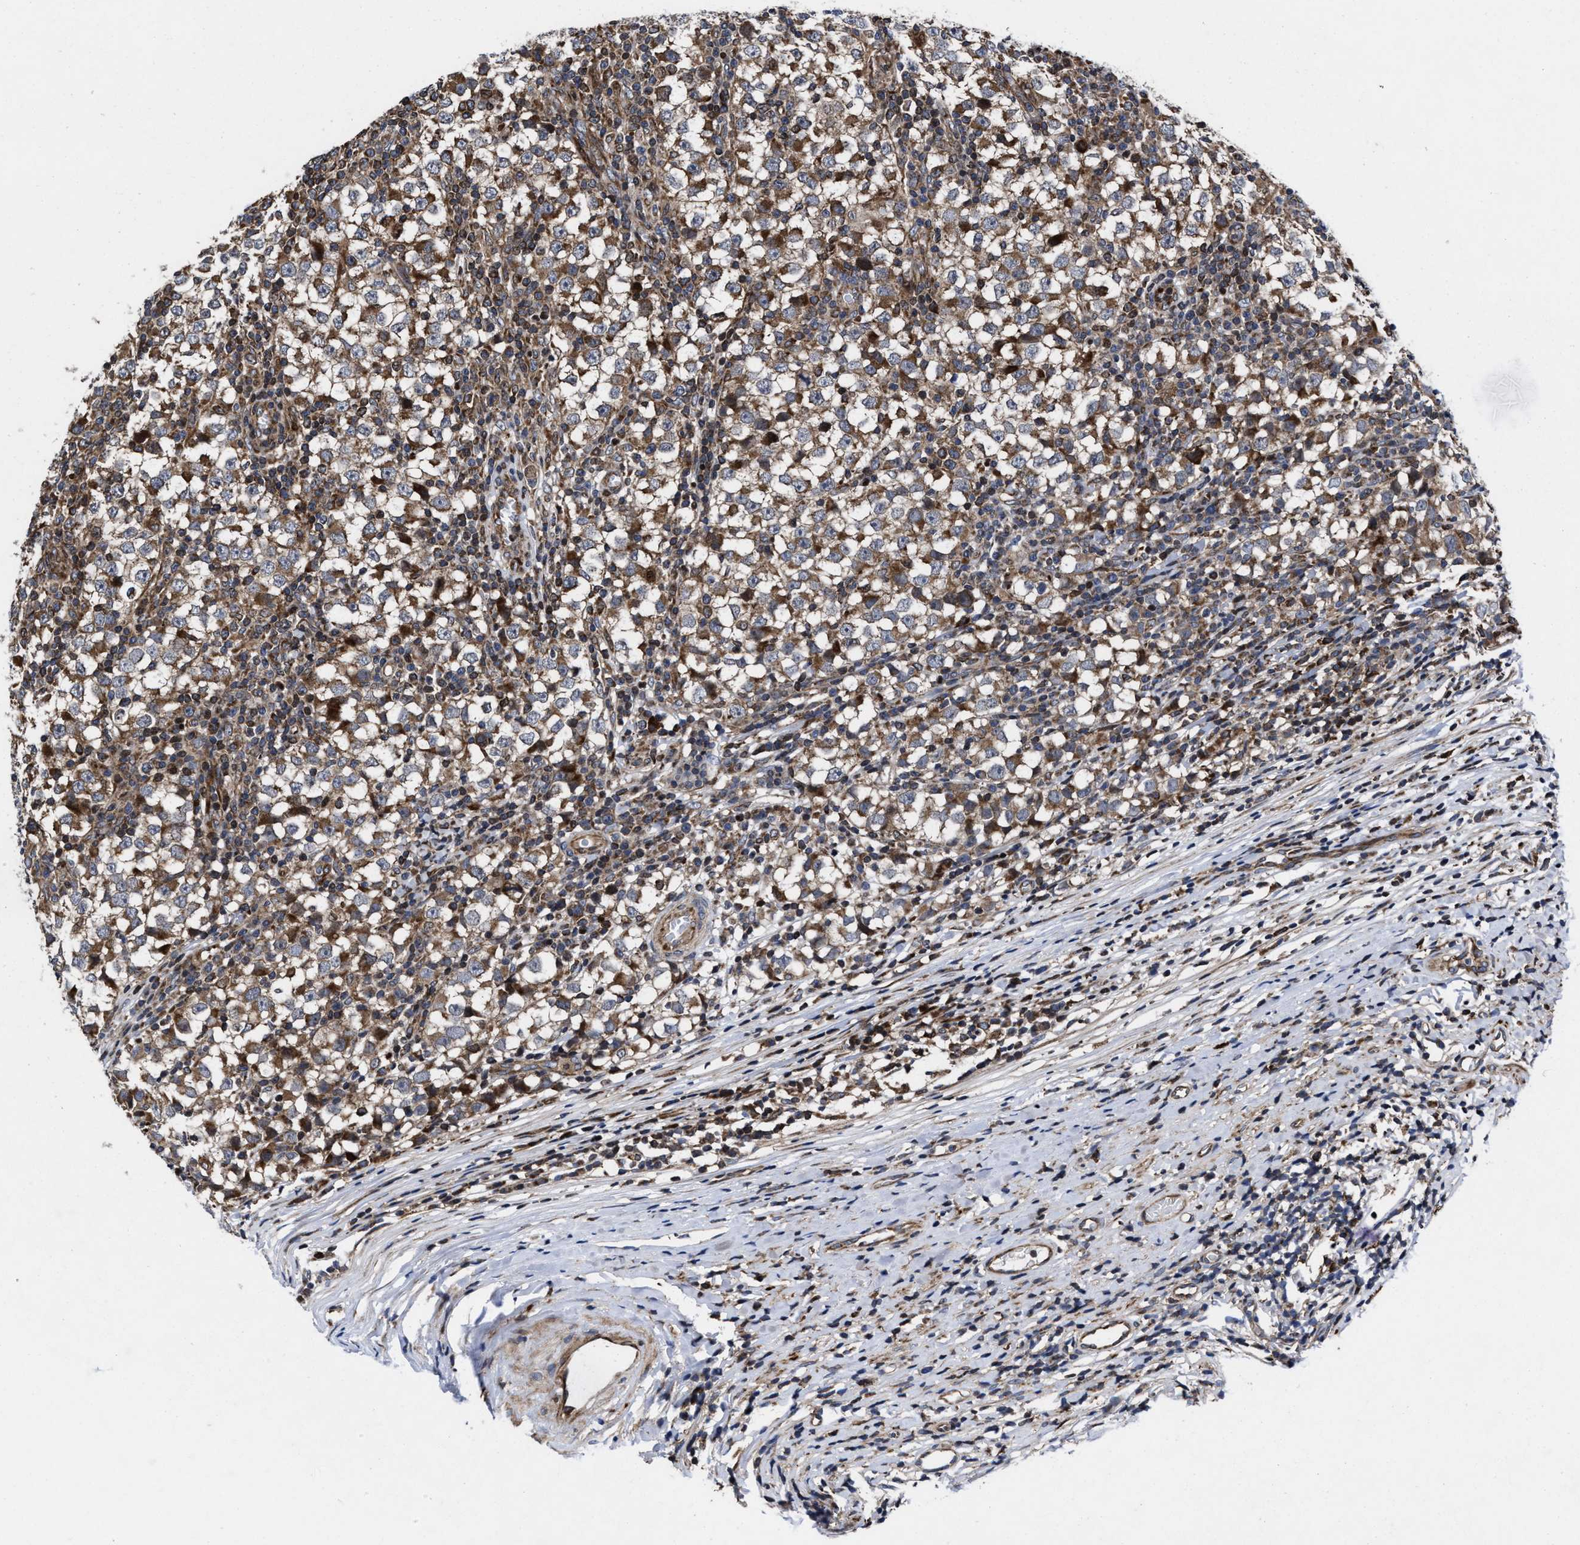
{"staining": {"intensity": "moderate", "quantity": ">75%", "location": "cytoplasmic/membranous"}, "tissue": "testis cancer", "cell_type": "Tumor cells", "image_type": "cancer", "snomed": [{"axis": "morphology", "description": "Seminoma, NOS"}, {"axis": "topography", "description": "Testis"}], "caption": "IHC histopathology image of testis seminoma stained for a protein (brown), which reveals medium levels of moderate cytoplasmic/membranous expression in approximately >75% of tumor cells.", "gene": "MRPL50", "patient": {"sex": "male", "age": 65}}